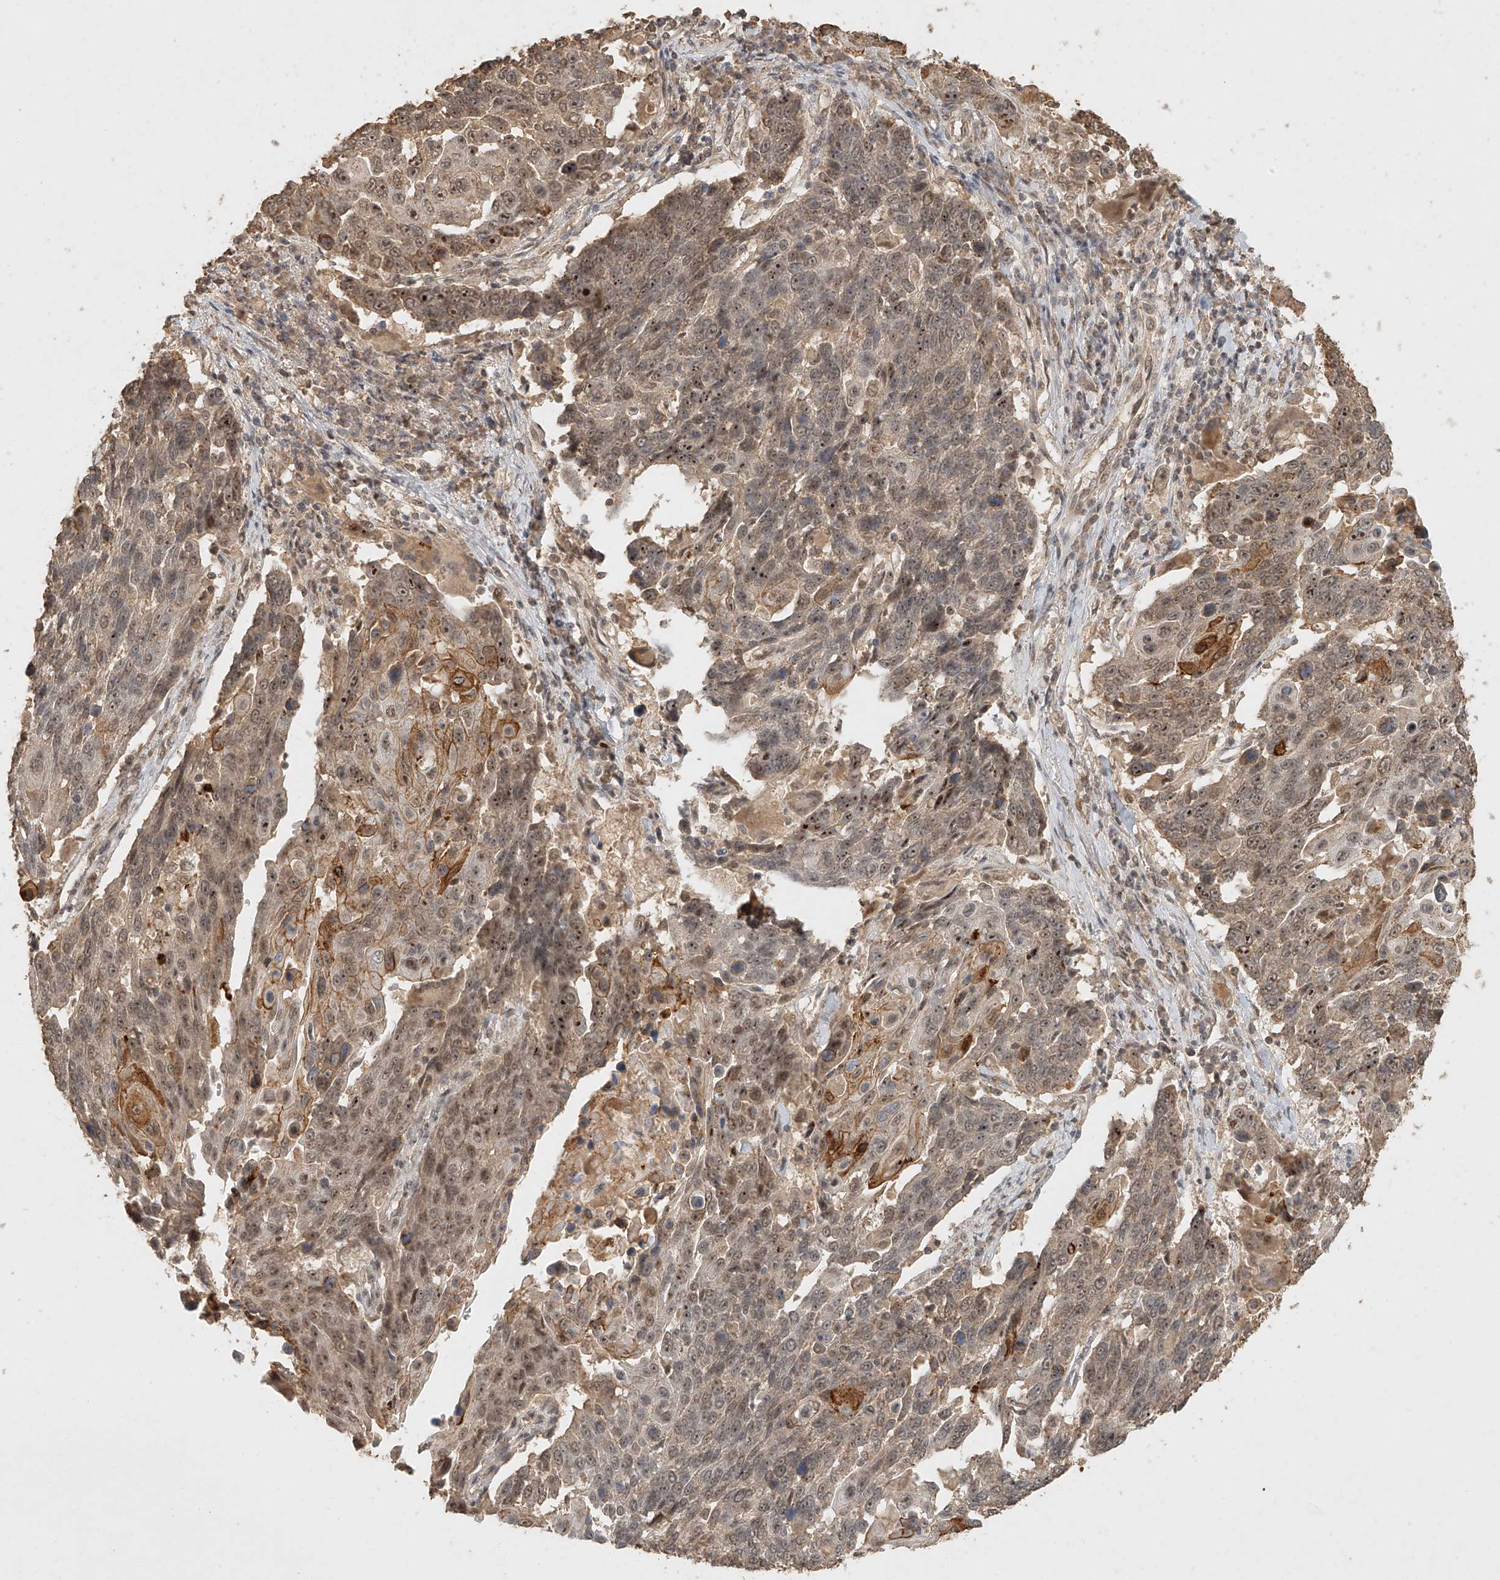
{"staining": {"intensity": "moderate", "quantity": ">75%", "location": "cytoplasmic/membranous,nuclear"}, "tissue": "lung cancer", "cell_type": "Tumor cells", "image_type": "cancer", "snomed": [{"axis": "morphology", "description": "Squamous cell carcinoma, NOS"}, {"axis": "topography", "description": "Lung"}], "caption": "This is an image of immunohistochemistry staining of lung cancer (squamous cell carcinoma), which shows moderate positivity in the cytoplasmic/membranous and nuclear of tumor cells.", "gene": "CXorf58", "patient": {"sex": "male", "age": 66}}